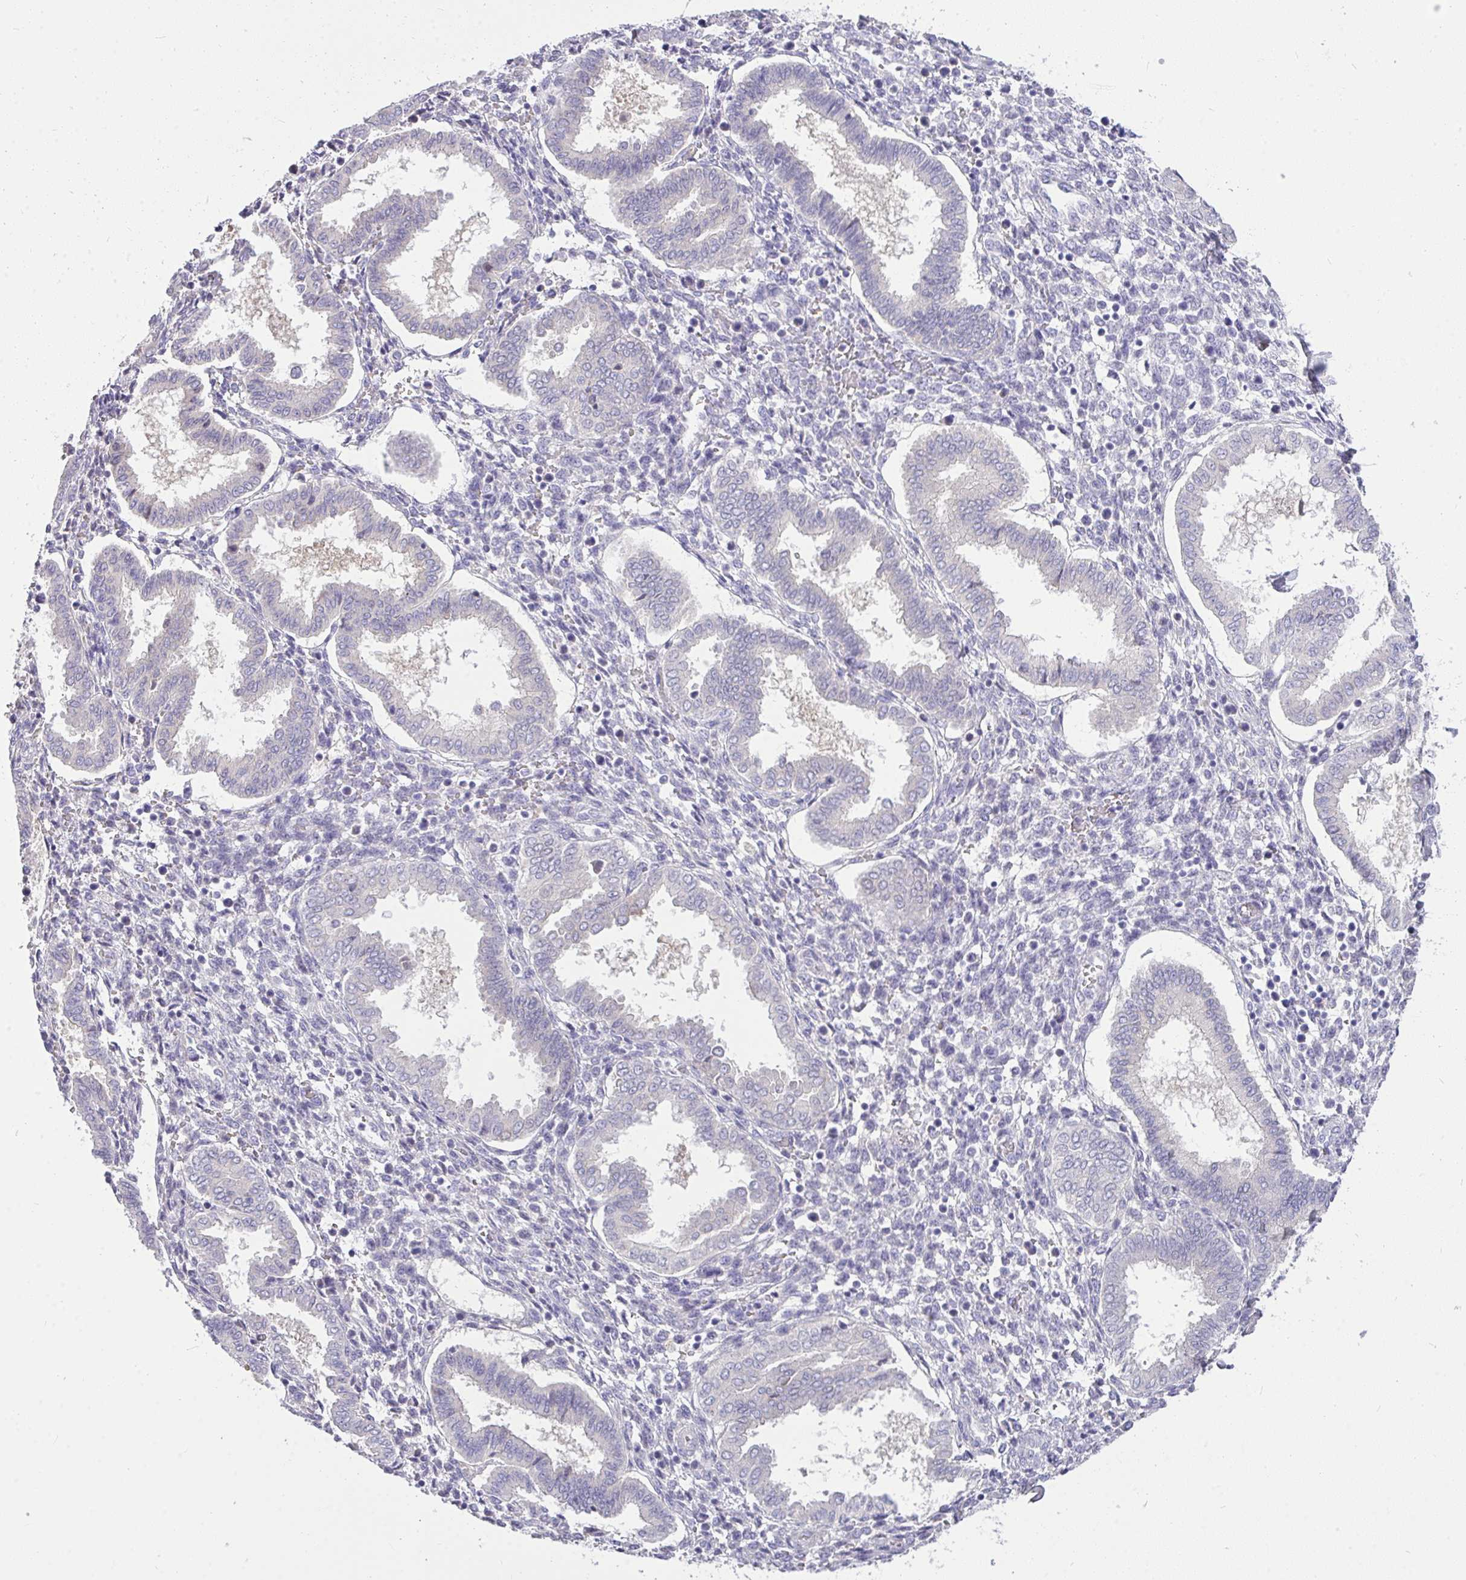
{"staining": {"intensity": "negative", "quantity": "none", "location": "none"}, "tissue": "endometrium", "cell_type": "Cells in endometrial stroma", "image_type": "normal", "snomed": [{"axis": "morphology", "description": "Normal tissue, NOS"}, {"axis": "topography", "description": "Endometrium"}], "caption": "There is no significant positivity in cells in endometrial stroma of endometrium. (DAB (3,3'-diaminobenzidine) immunohistochemistry (IHC) visualized using brightfield microscopy, high magnification).", "gene": "MOCS1", "patient": {"sex": "female", "age": 24}}